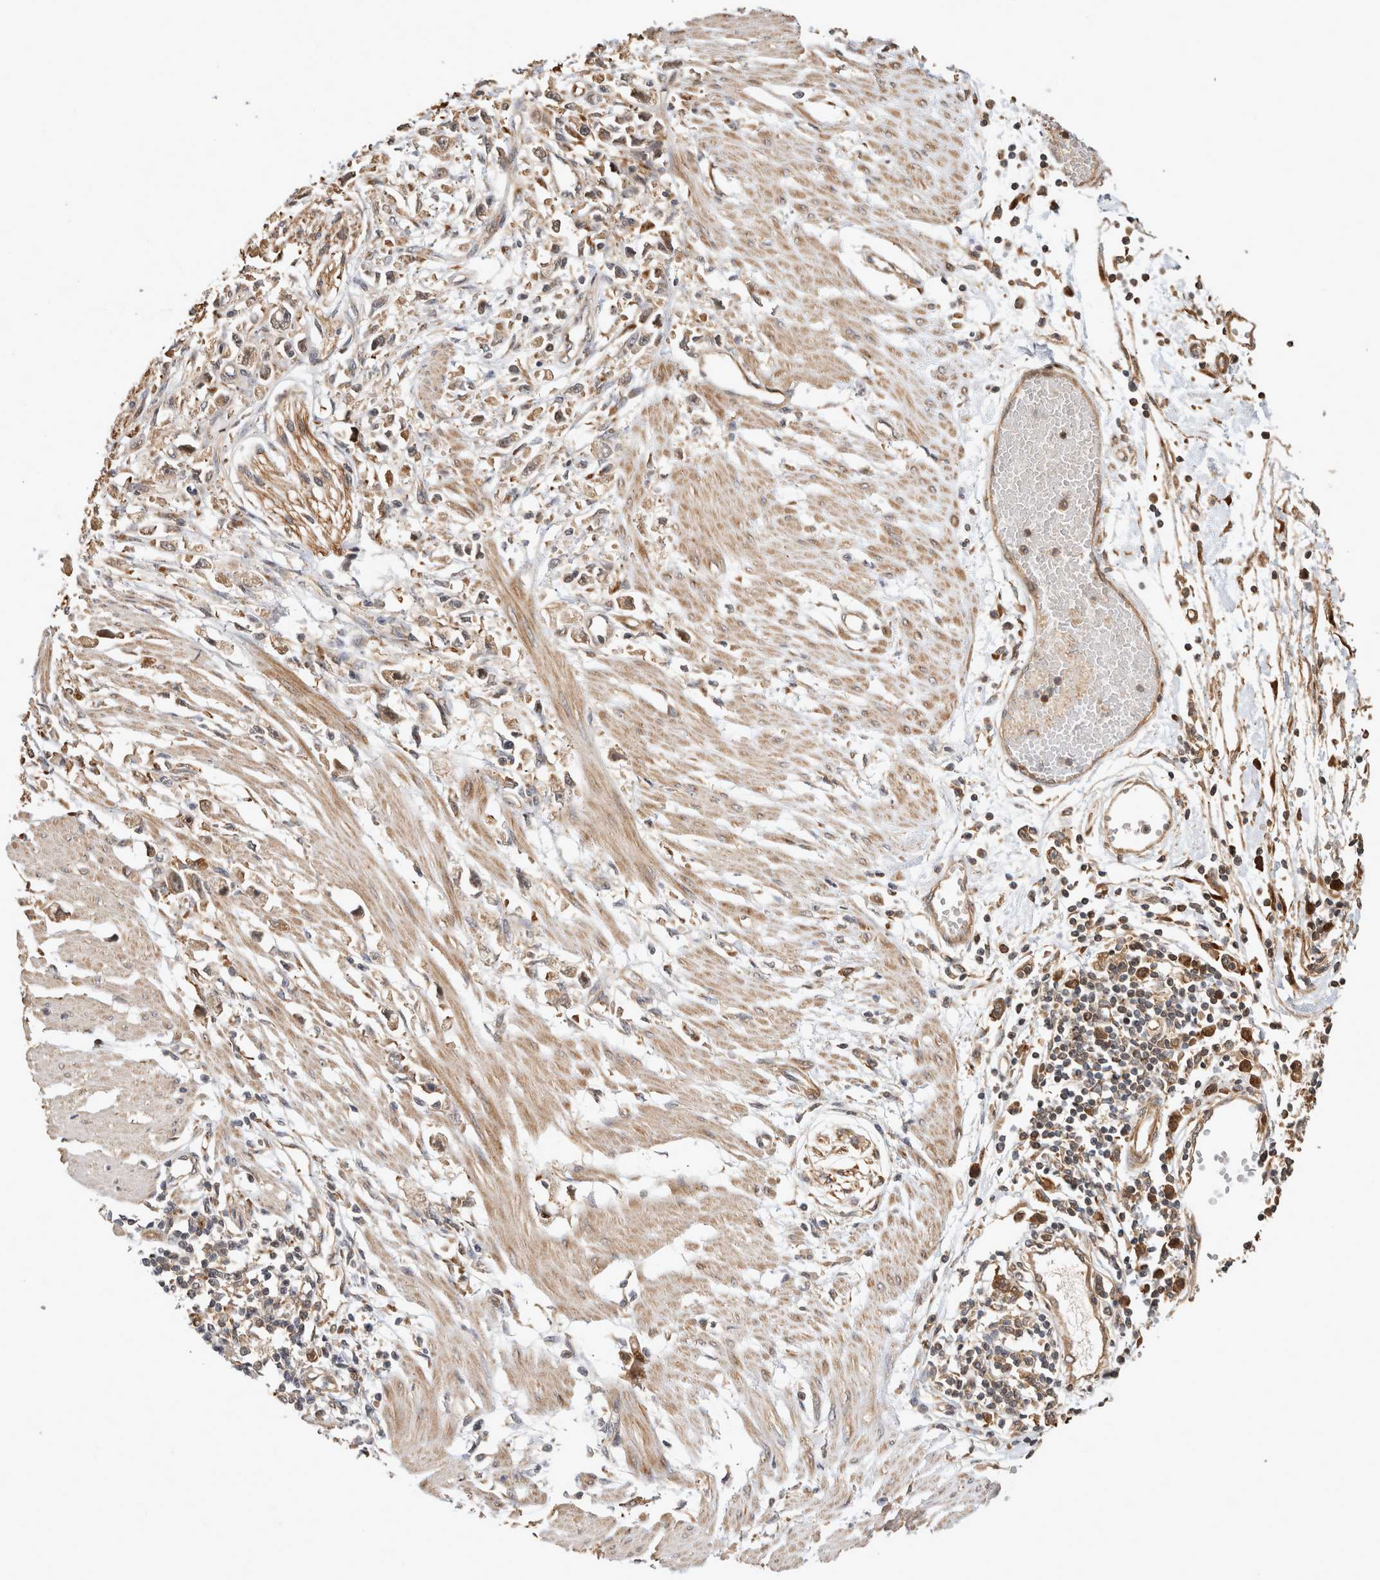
{"staining": {"intensity": "moderate", "quantity": ">75%", "location": "cytoplasmic/membranous"}, "tissue": "stomach cancer", "cell_type": "Tumor cells", "image_type": "cancer", "snomed": [{"axis": "morphology", "description": "Adenocarcinoma, NOS"}, {"axis": "topography", "description": "Stomach"}], "caption": "The immunohistochemical stain labels moderate cytoplasmic/membranous staining in tumor cells of adenocarcinoma (stomach) tissue. Immunohistochemistry stains the protein of interest in brown and the nuclei are stained blue.", "gene": "PCDHB15", "patient": {"sex": "female", "age": 59}}